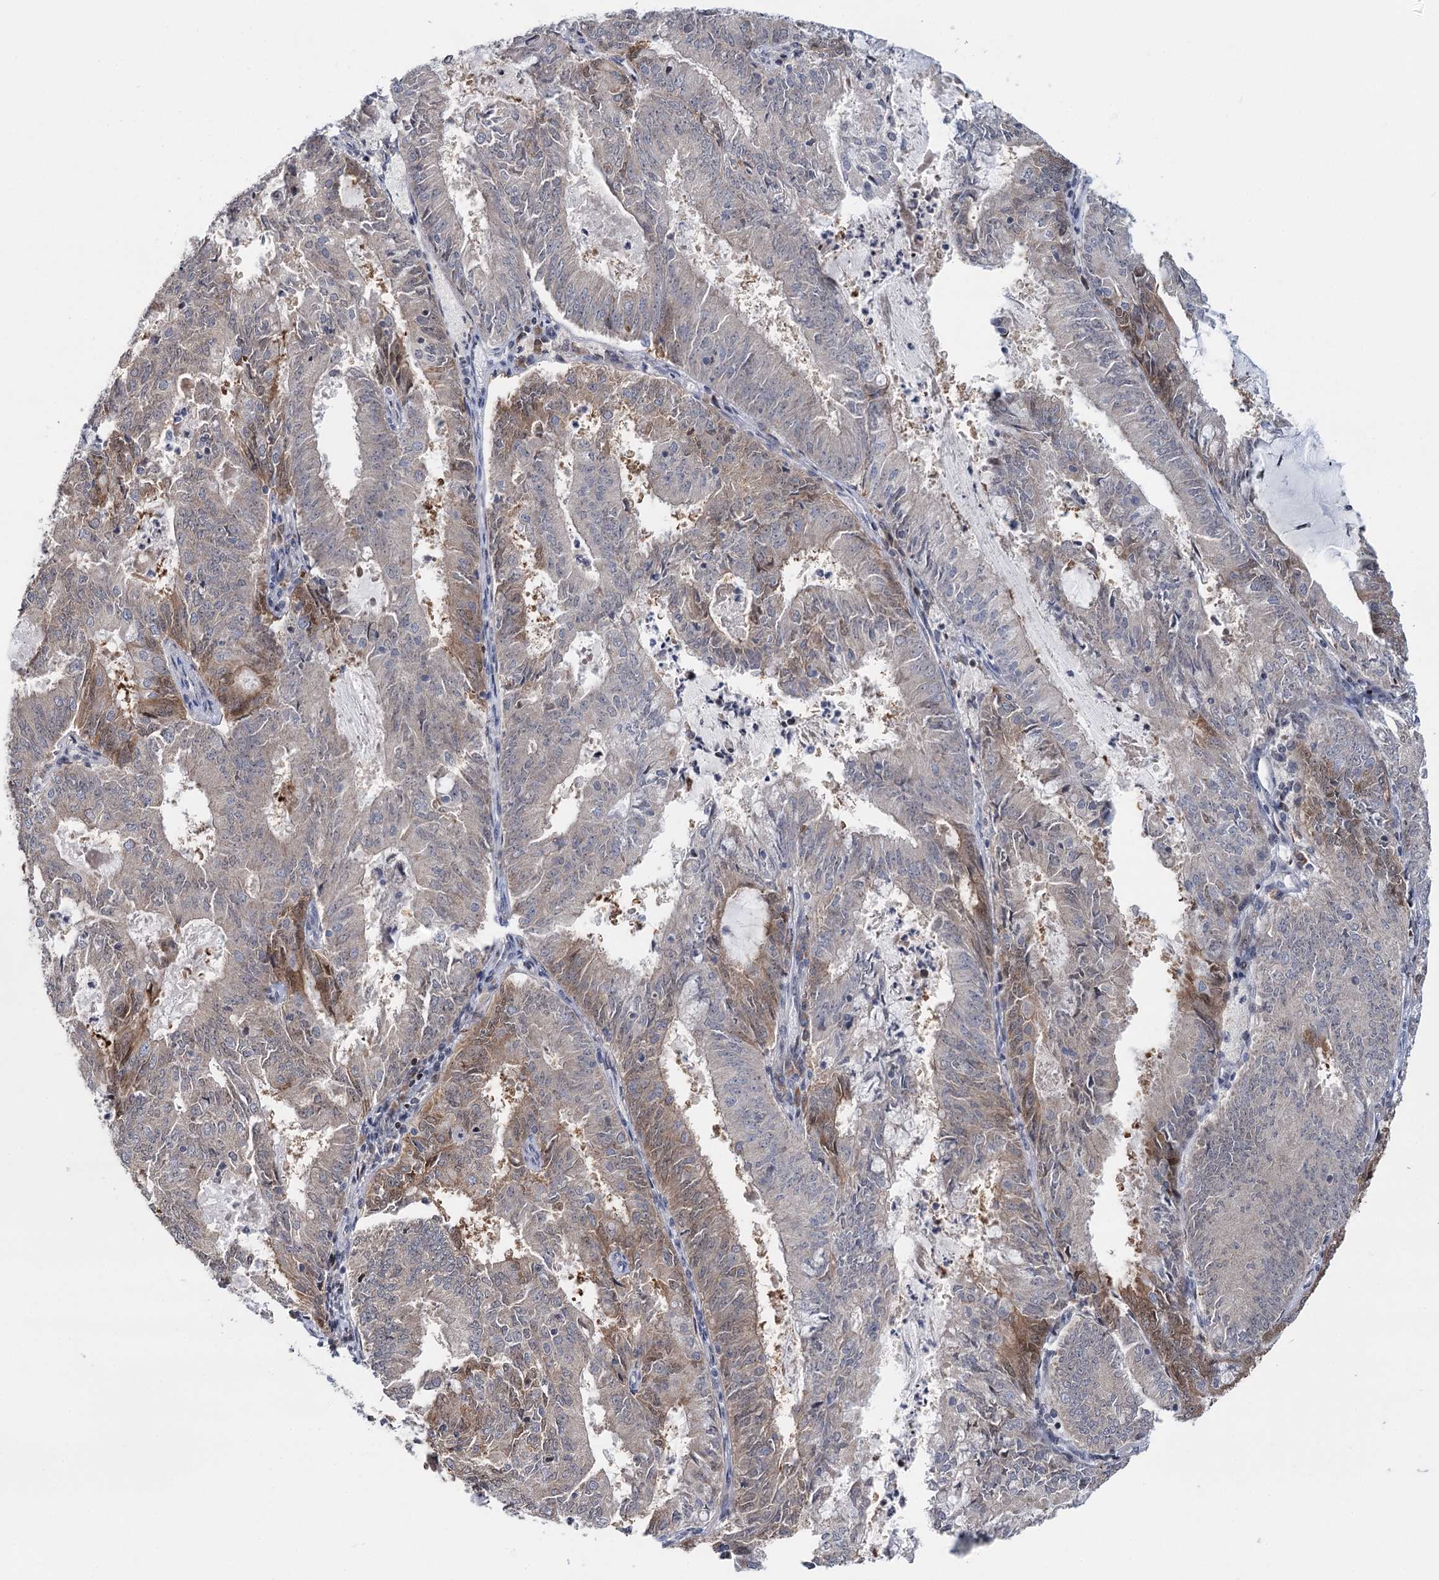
{"staining": {"intensity": "moderate", "quantity": "25%-75%", "location": "cytoplasmic/membranous"}, "tissue": "endometrial cancer", "cell_type": "Tumor cells", "image_type": "cancer", "snomed": [{"axis": "morphology", "description": "Adenocarcinoma, NOS"}, {"axis": "topography", "description": "Endometrium"}], "caption": "A brown stain highlights moderate cytoplasmic/membranous expression of a protein in human adenocarcinoma (endometrial) tumor cells. The protein of interest is shown in brown color, while the nuclei are stained blue.", "gene": "PTGR1", "patient": {"sex": "female", "age": 57}}